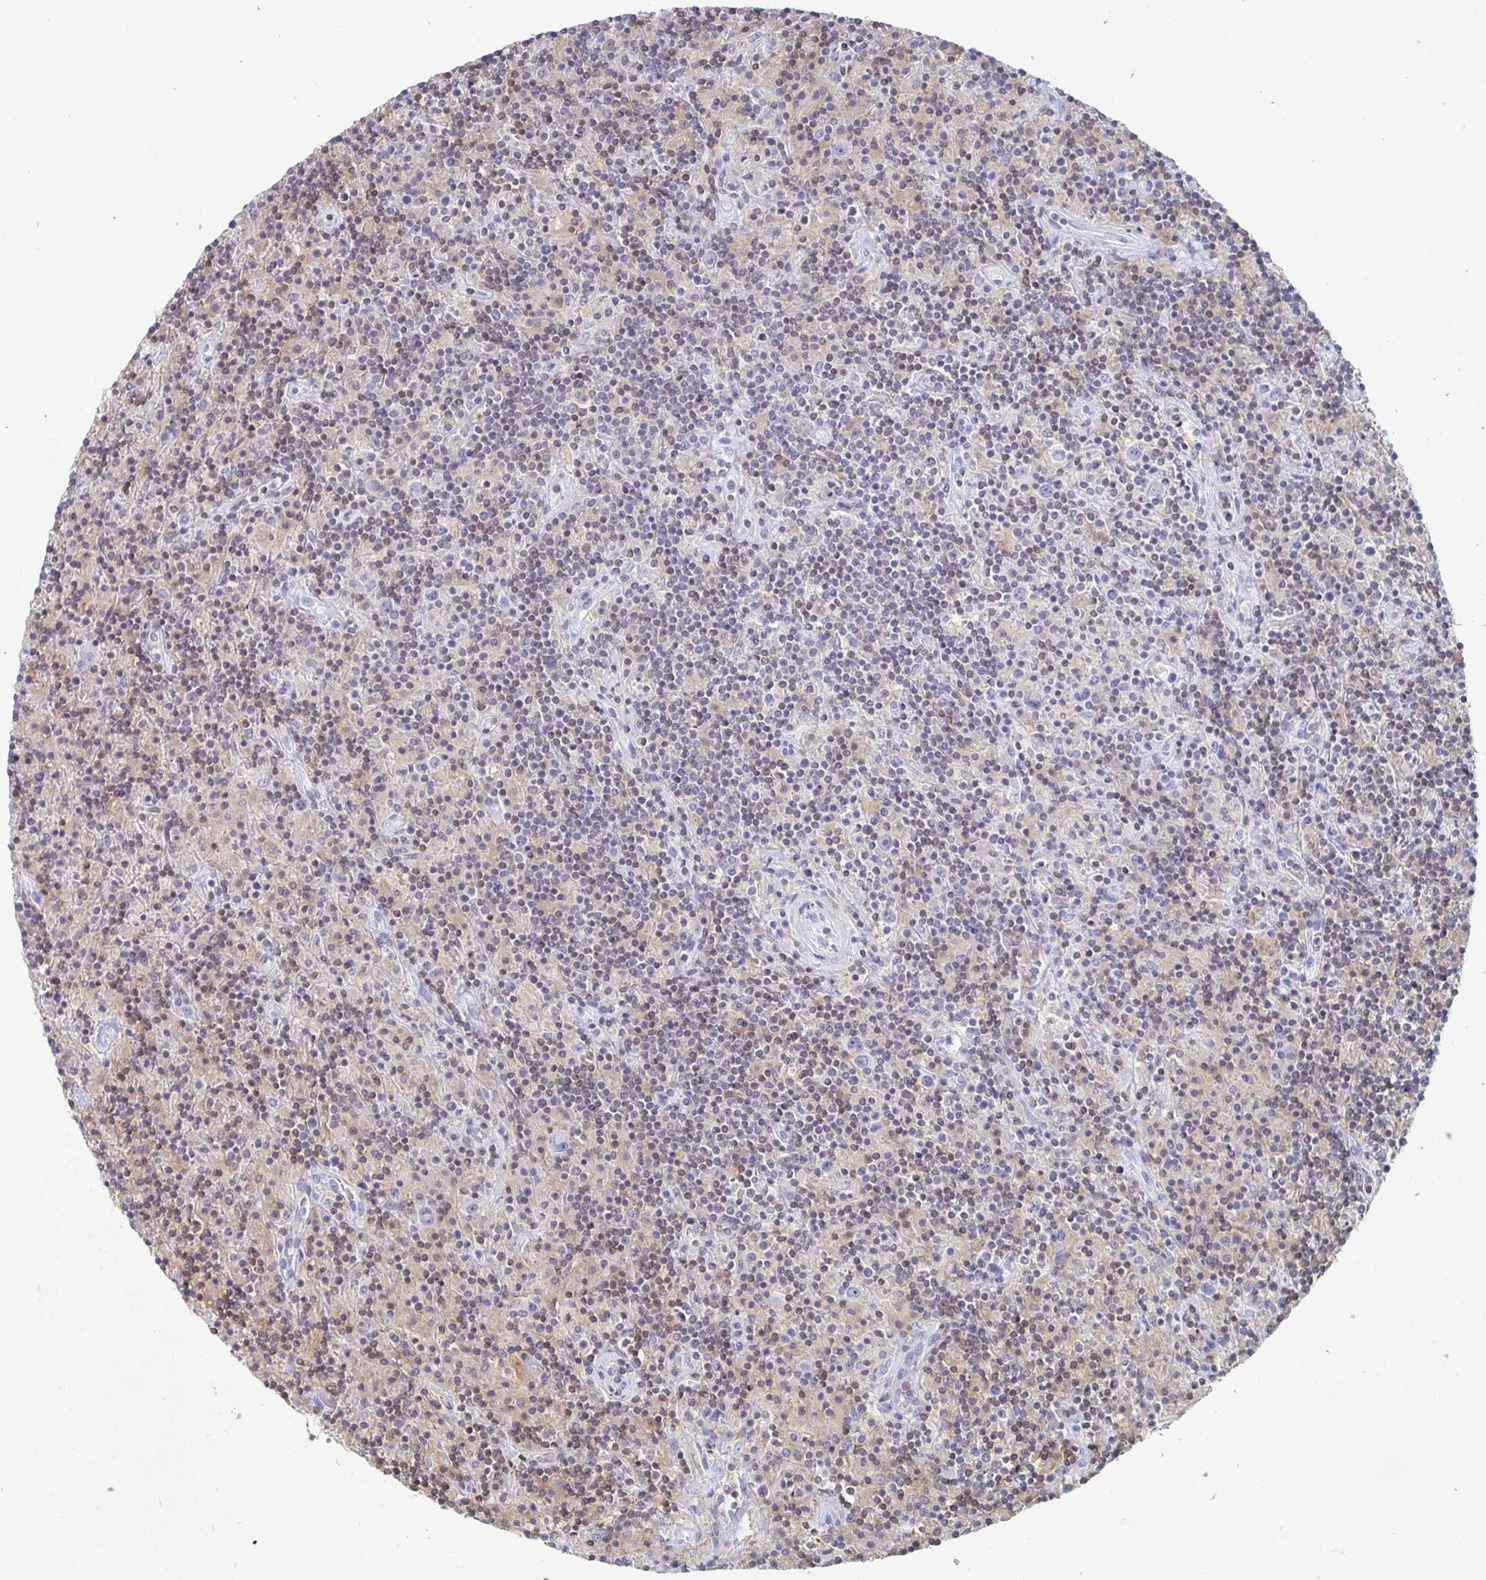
{"staining": {"intensity": "negative", "quantity": "none", "location": "none"}, "tissue": "lymphoma", "cell_type": "Tumor cells", "image_type": "cancer", "snomed": [{"axis": "morphology", "description": "Hodgkin's disease, NOS"}, {"axis": "topography", "description": "Lymph node"}], "caption": "This is an immunohistochemistry photomicrograph of human lymphoma. There is no expression in tumor cells.", "gene": "PIK3CD", "patient": {"sex": "male", "age": 70}}